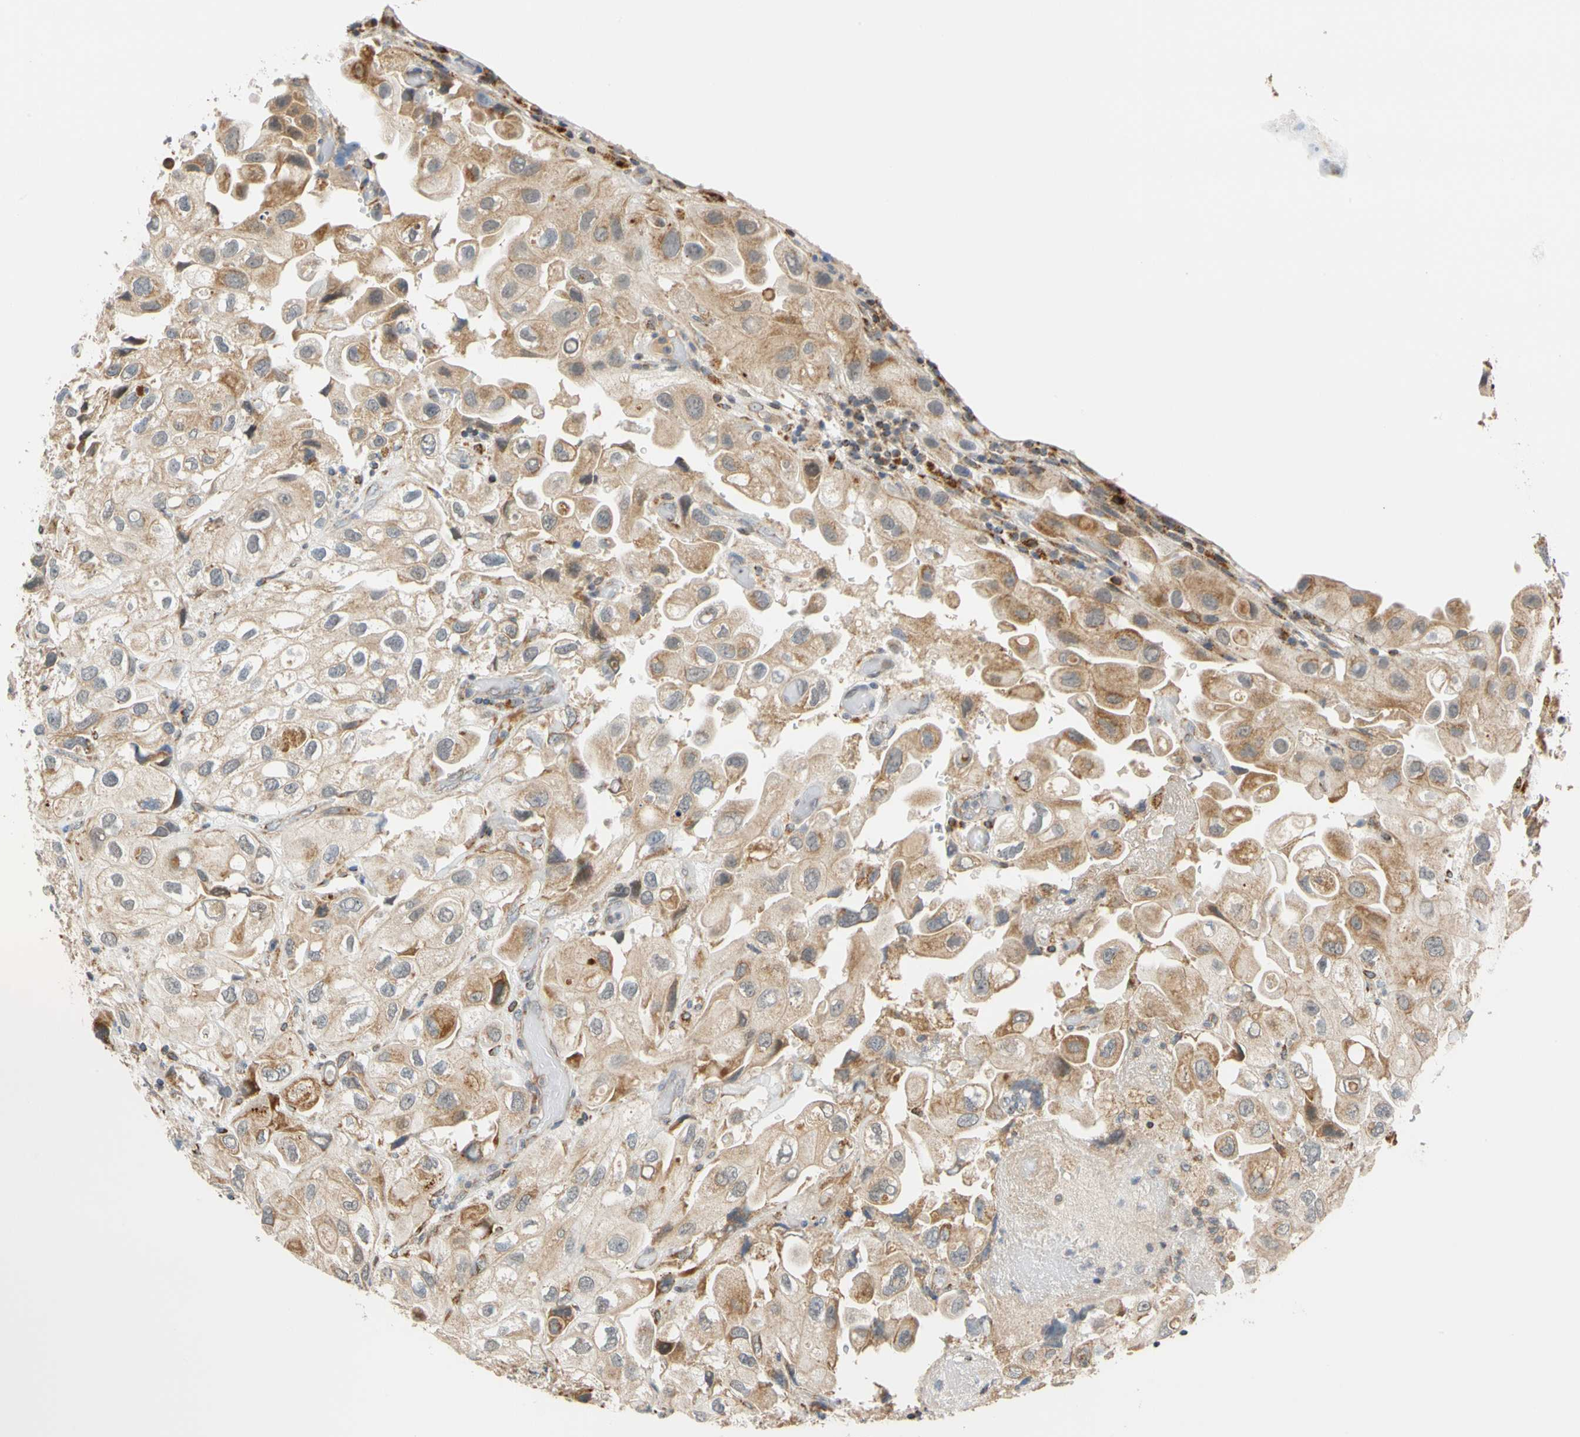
{"staining": {"intensity": "moderate", "quantity": "25%-75%", "location": "cytoplasmic/membranous"}, "tissue": "urothelial cancer", "cell_type": "Tumor cells", "image_type": "cancer", "snomed": [{"axis": "morphology", "description": "Urothelial carcinoma, High grade"}, {"axis": "topography", "description": "Urinary bladder"}], "caption": "High-grade urothelial carcinoma stained with DAB immunohistochemistry shows medium levels of moderate cytoplasmic/membranous expression in approximately 25%-75% of tumor cells. Nuclei are stained in blue.", "gene": "SFXN3", "patient": {"sex": "female", "age": 64}}